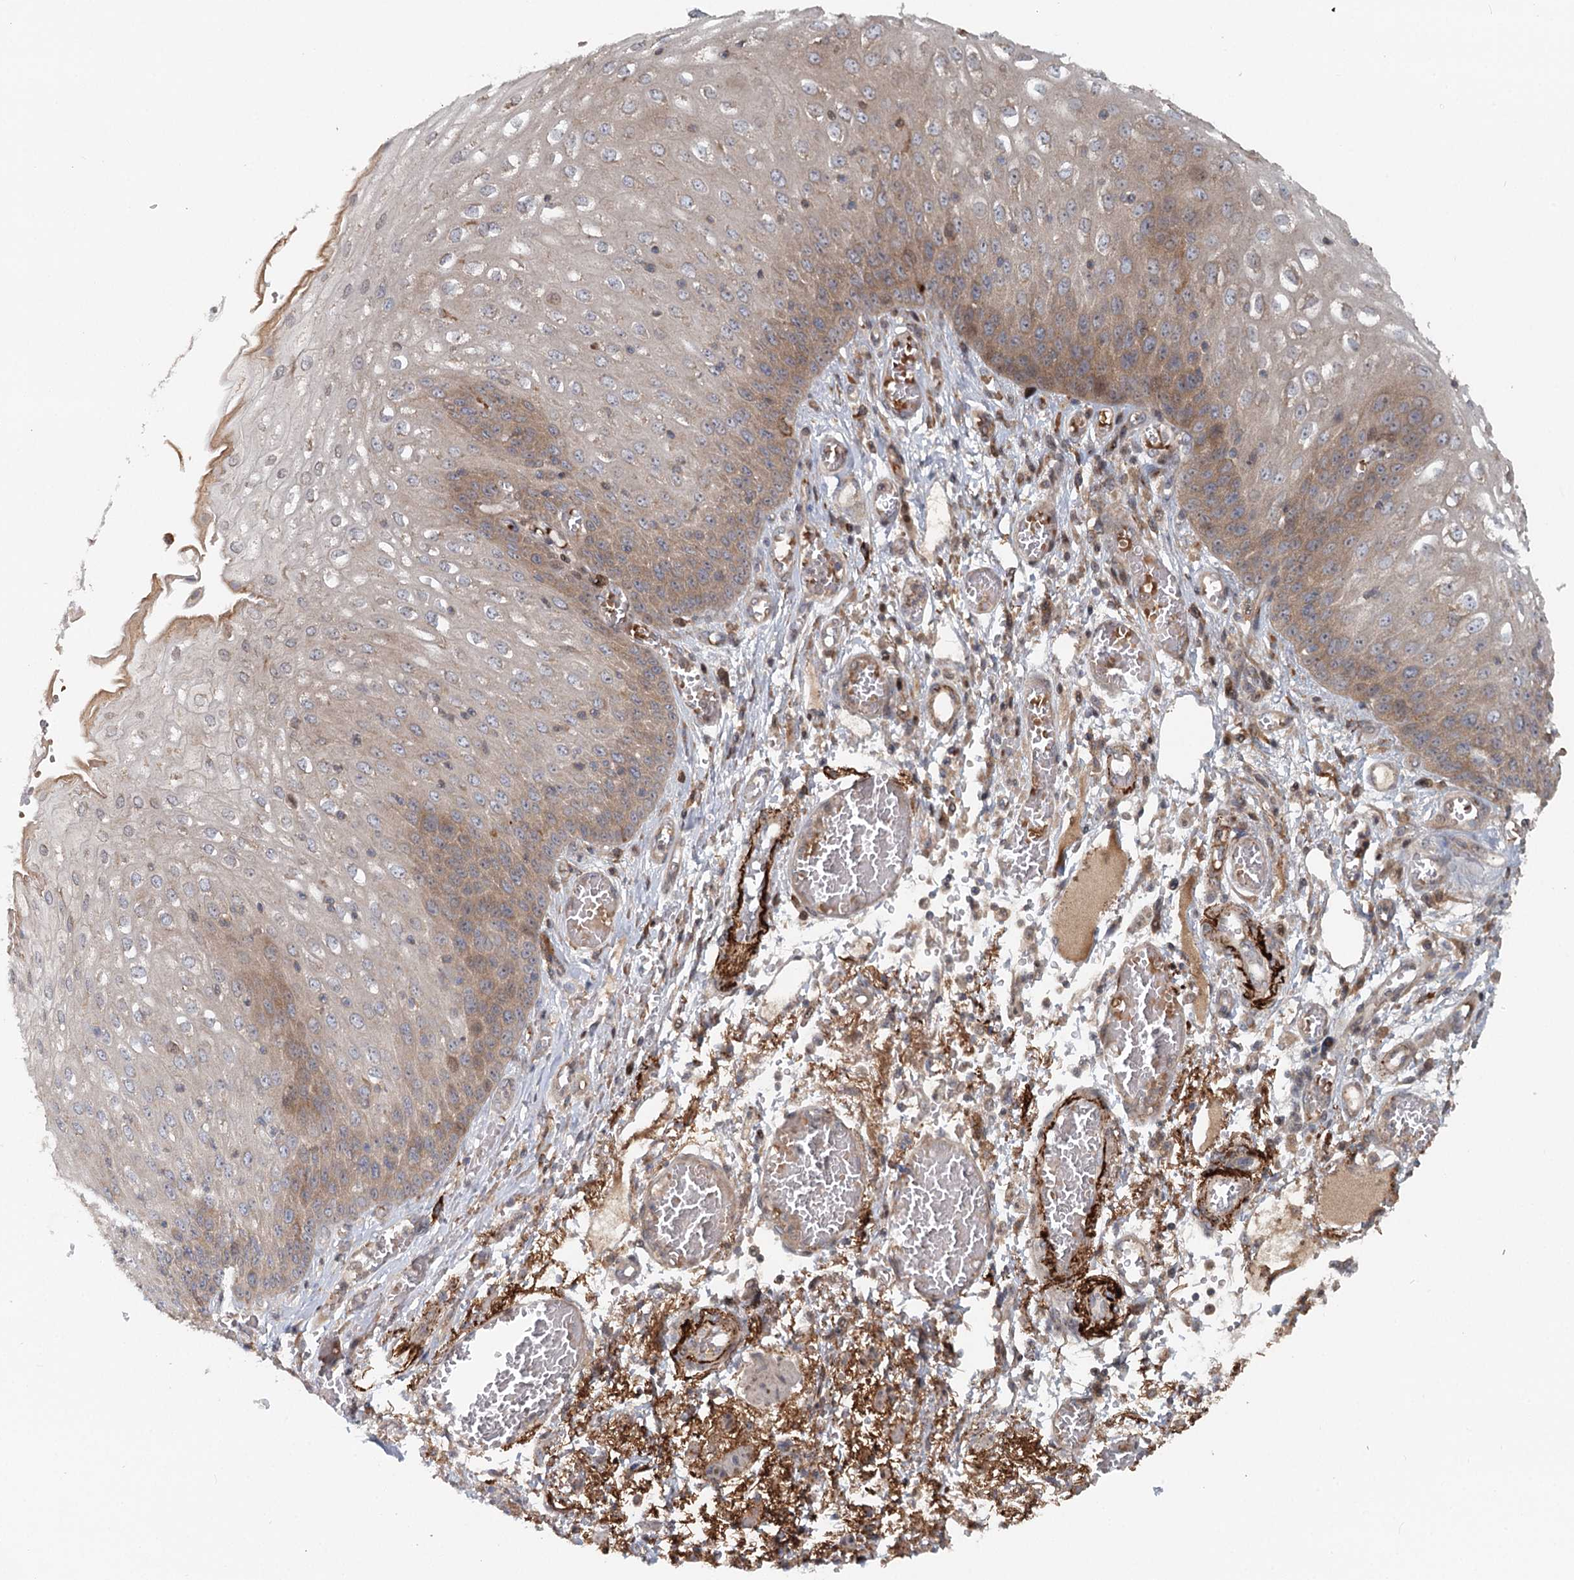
{"staining": {"intensity": "moderate", "quantity": "25%-75%", "location": "cytoplasmic/membranous"}, "tissue": "esophagus", "cell_type": "Squamous epithelial cells", "image_type": "normal", "snomed": [{"axis": "morphology", "description": "Normal tissue, NOS"}, {"axis": "topography", "description": "Esophagus"}], "caption": "High-power microscopy captured an immunohistochemistry (IHC) image of benign esophagus, revealing moderate cytoplasmic/membranous staining in approximately 25%-75% of squamous epithelial cells.", "gene": "RNF111", "patient": {"sex": "male", "age": 81}}